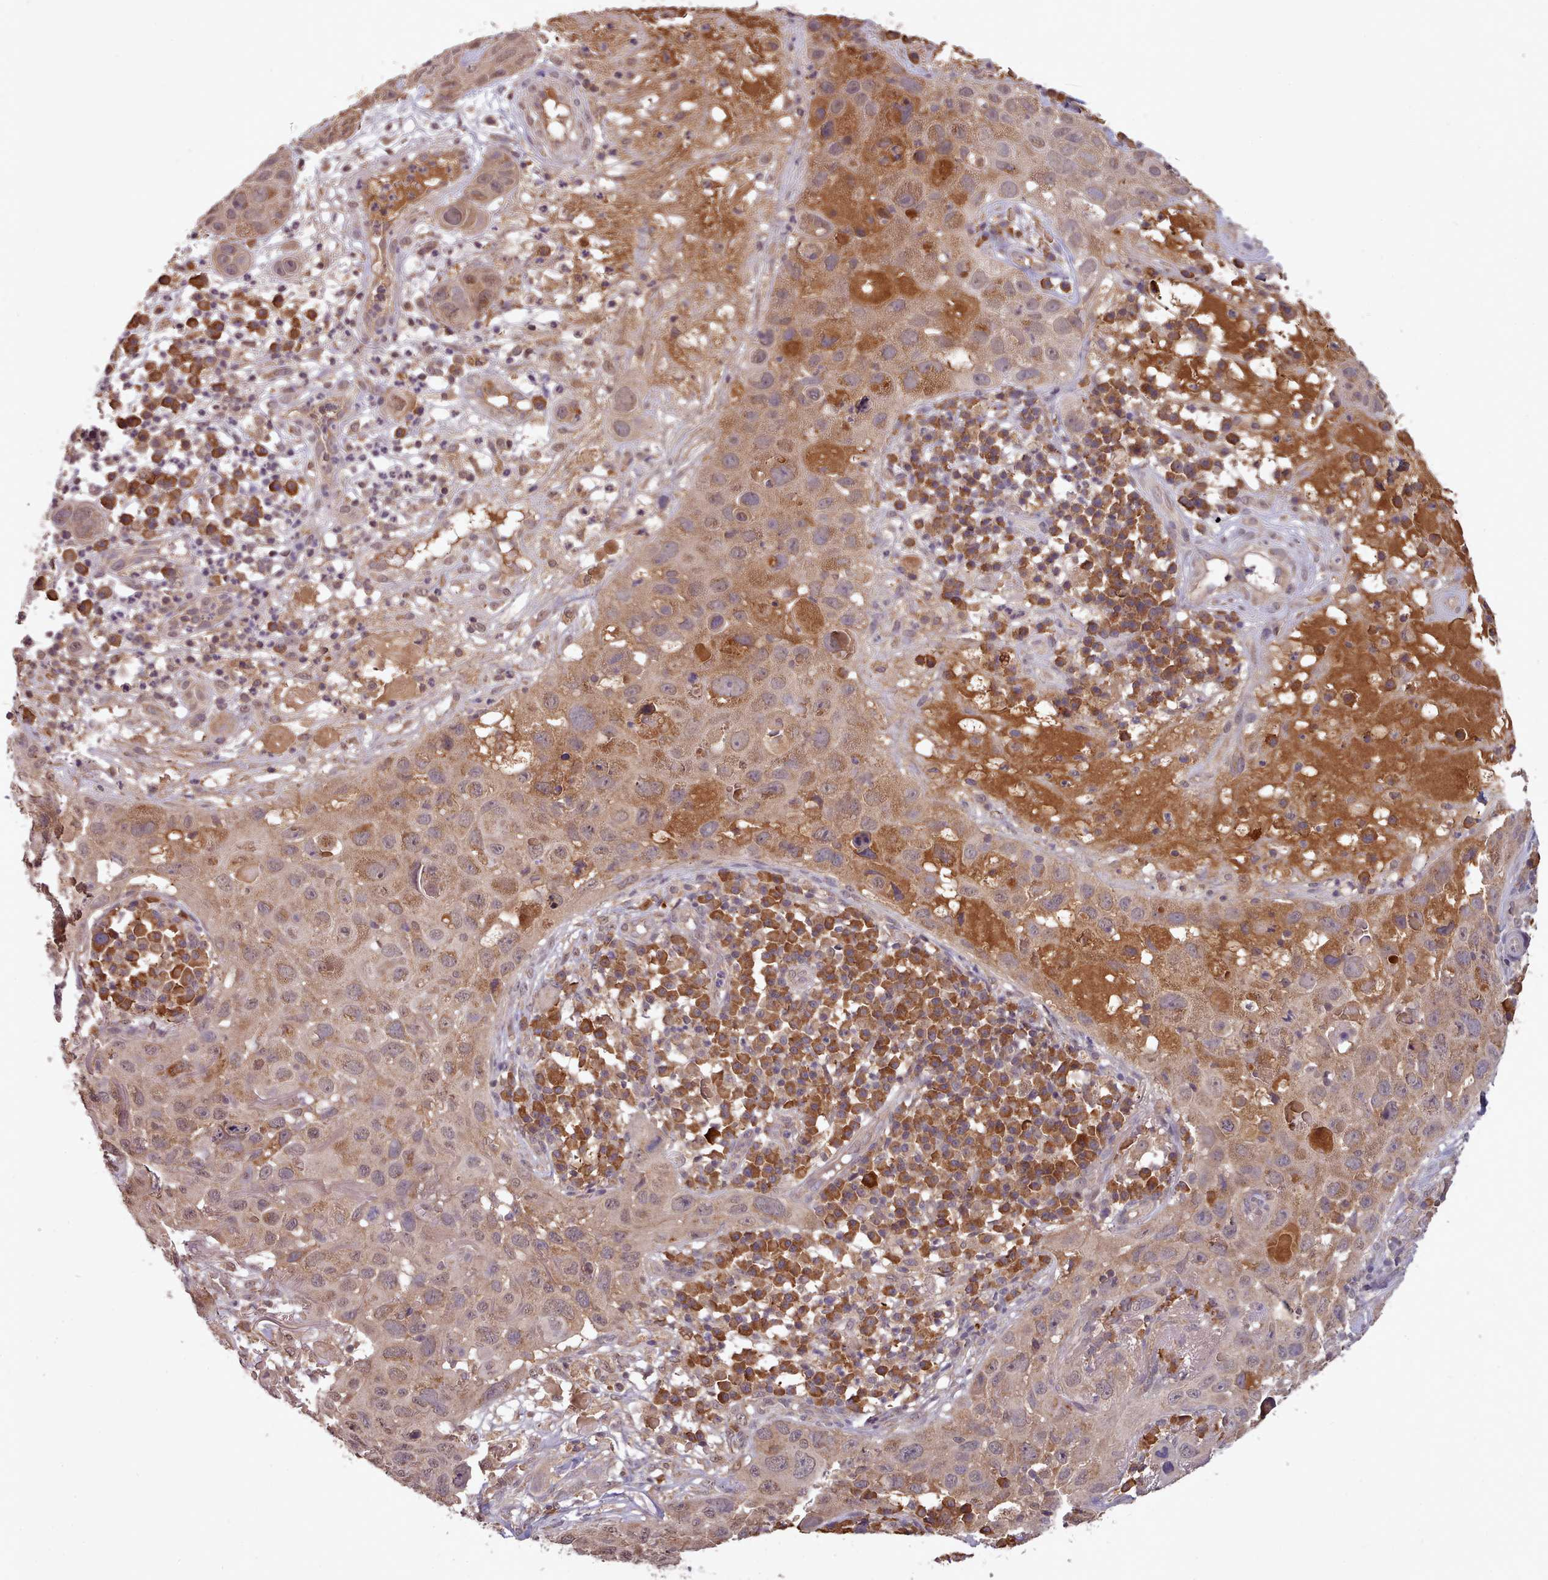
{"staining": {"intensity": "moderate", "quantity": ">75%", "location": "cytoplasmic/membranous"}, "tissue": "skin cancer", "cell_type": "Tumor cells", "image_type": "cancer", "snomed": [{"axis": "morphology", "description": "Squamous cell carcinoma in situ, NOS"}, {"axis": "morphology", "description": "Squamous cell carcinoma, NOS"}, {"axis": "topography", "description": "Skin"}], "caption": "Protein positivity by immunohistochemistry (IHC) exhibits moderate cytoplasmic/membranous expression in approximately >75% of tumor cells in skin cancer (squamous cell carcinoma). (Brightfield microscopy of DAB IHC at high magnification).", "gene": "PIP4P1", "patient": {"sex": "male", "age": 93}}